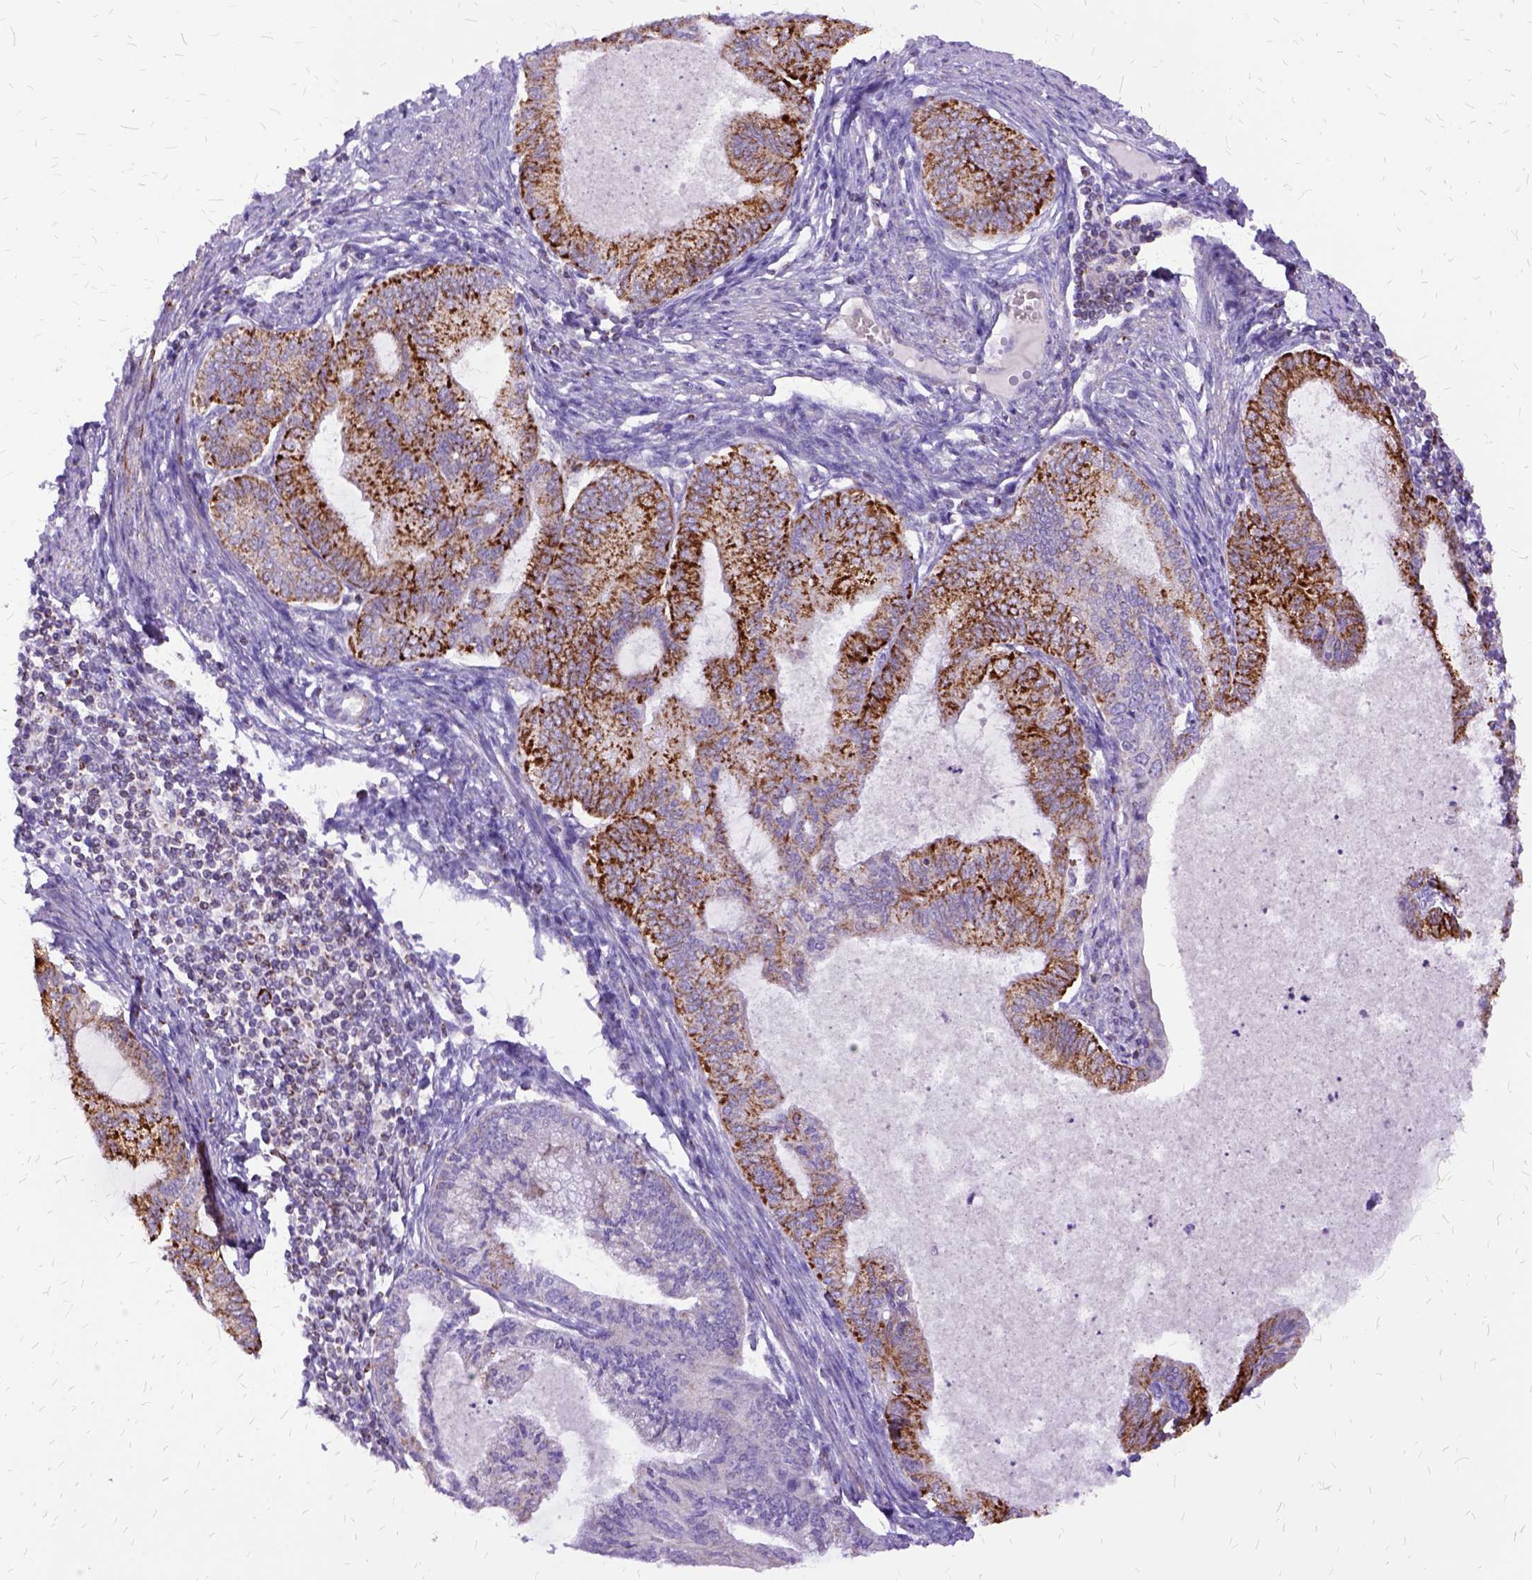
{"staining": {"intensity": "strong", "quantity": ">75%", "location": "cytoplasmic/membranous"}, "tissue": "endometrial cancer", "cell_type": "Tumor cells", "image_type": "cancer", "snomed": [{"axis": "morphology", "description": "Adenocarcinoma, NOS"}, {"axis": "topography", "description": "Endometrium"}], "caption": "Adenocarcinoma (endometrial) was stained to show a protein in brown. There is high levels of strong cytoplasmic/membranous positivity in approximately >75% of tumor cells. Ihc stains the protein of interest in brown and the nuclei are stained blue.", "gene": "OXCT1", "patient": {"sex": "female", "age": 86}}